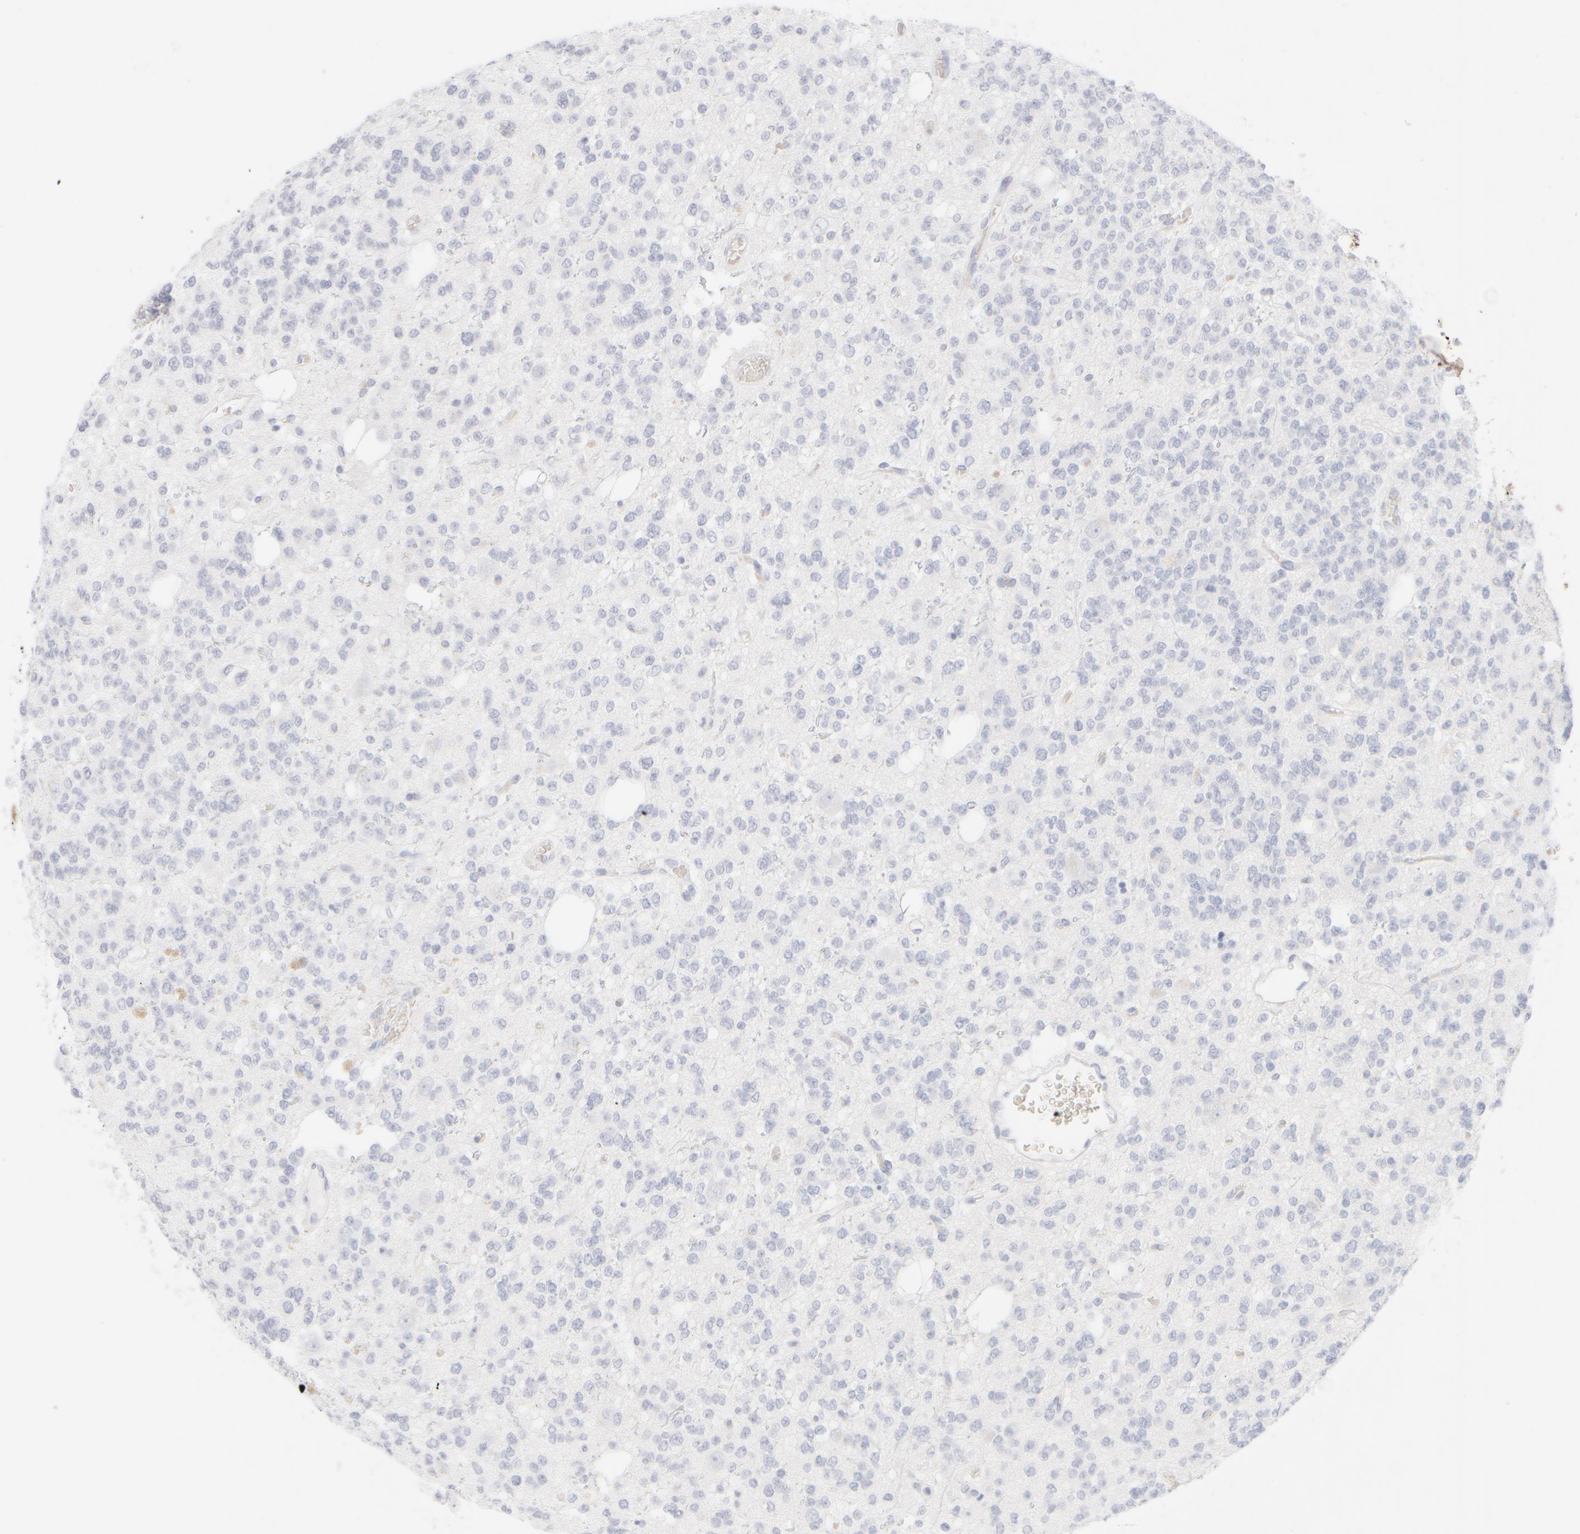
{"staining": {"intensity": "negative", "quantity": "none", "location": "none"}, "tissue": "glioma", "cell_type": "Tumor cells", "image_type": "cancer", "snomed": [{"axis": "morphology", "description": "Glioma, malignant, Low grade"}, {"axis": "topography", "description": "Brain"}], "caption": "A histopathology image of human malignant low-grade glioma is negative for staining in tumor cells.", "gene": "KRT15", "patient": {"sex": "male", "age": 38}}